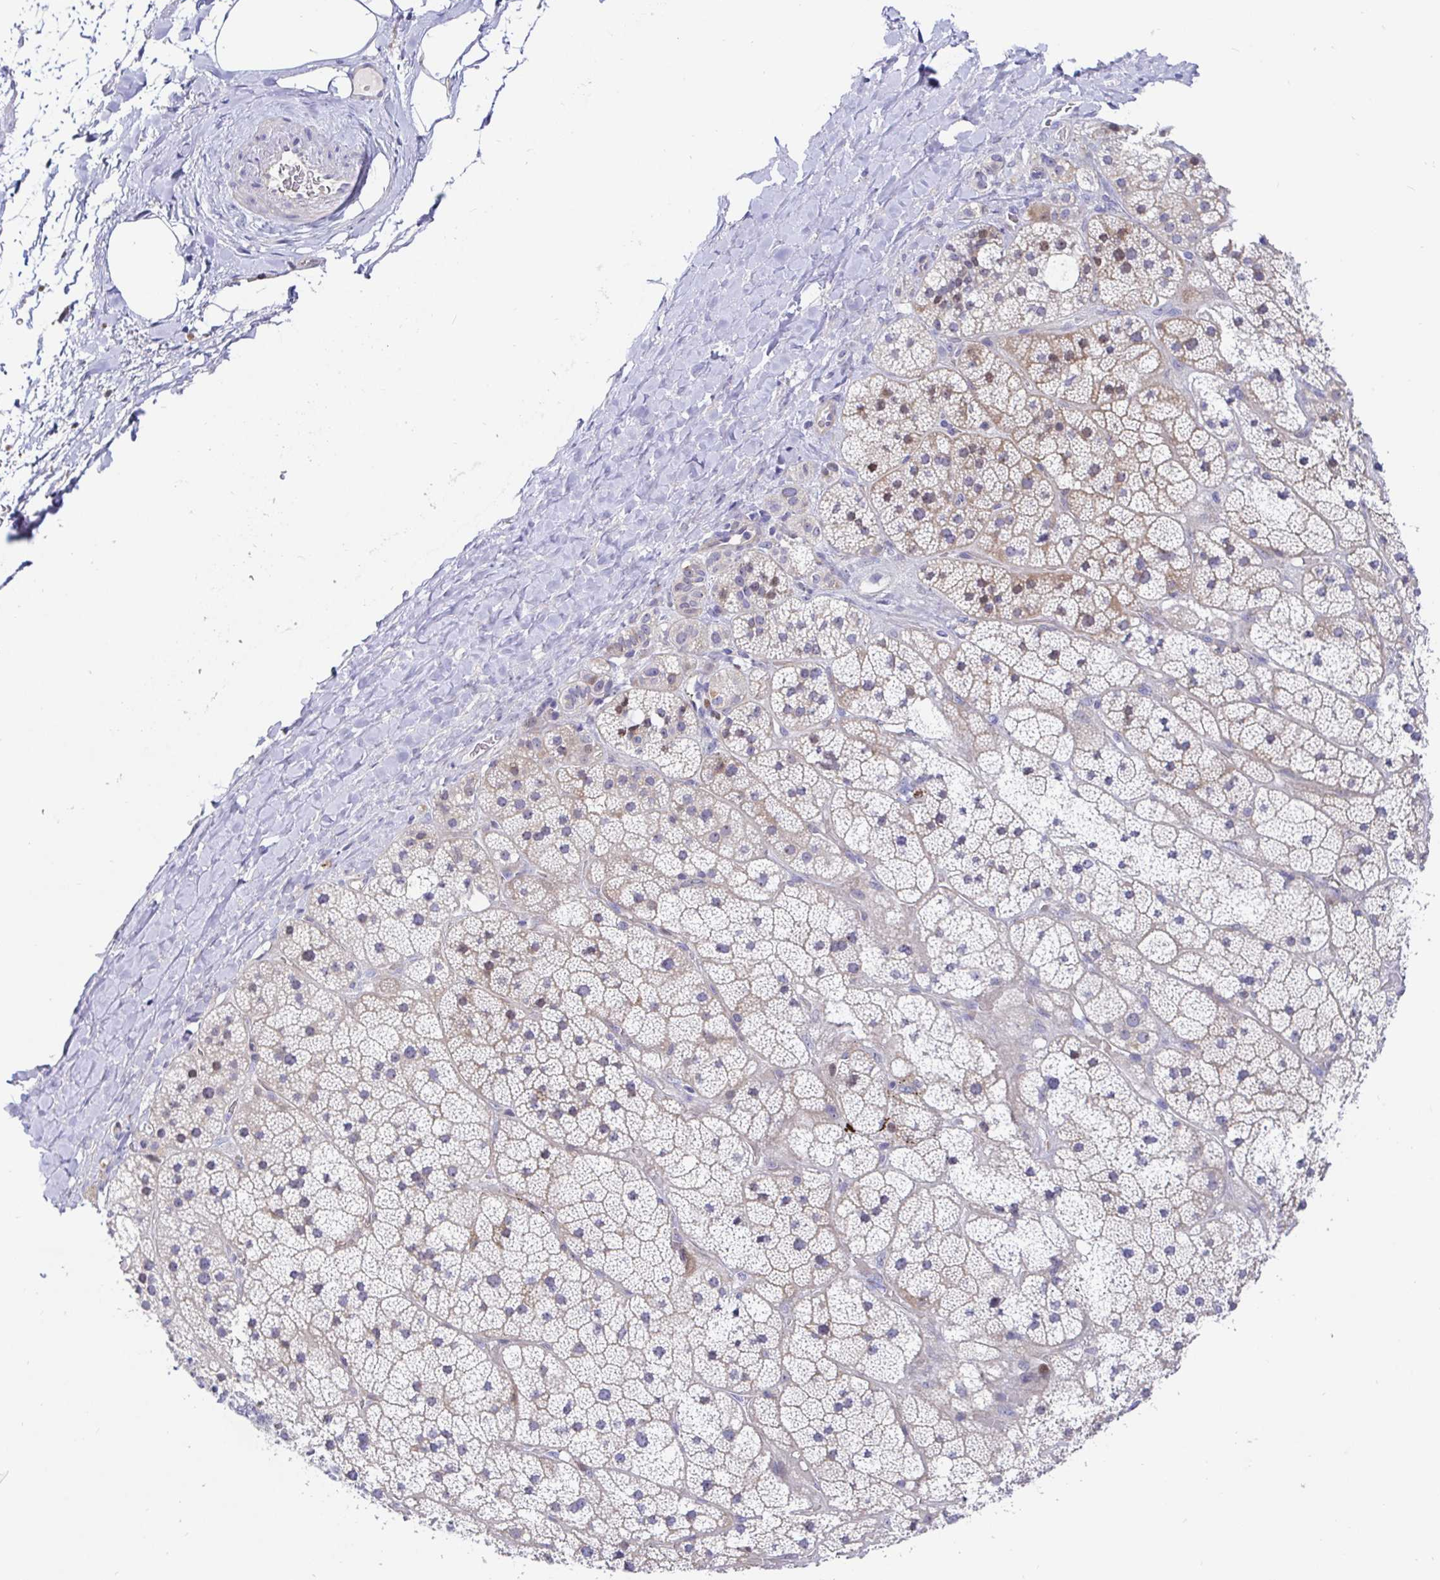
{"staining": {"intensity": "moderate", "quantity": "25%-75%", "location": "cytoplasmic/membranous"}, "tissue": "adrenal gland", "cell_type": "Glandular cells", "image_type": "normal", "snomed": [{"axis": "morphology", "description": "Normal tissue, NOS"}, {"axis": "topography", "description": "Adrenal gland"}], "caption": "Immunohistochemical staining of normal human adrenal gland reveals medium levels of moderate cytoplasmic/membranous staining in about 25%-75% of glandular cells.", "gene": "TIMELESS", "patient": {"sex": "male", "age": 57}}